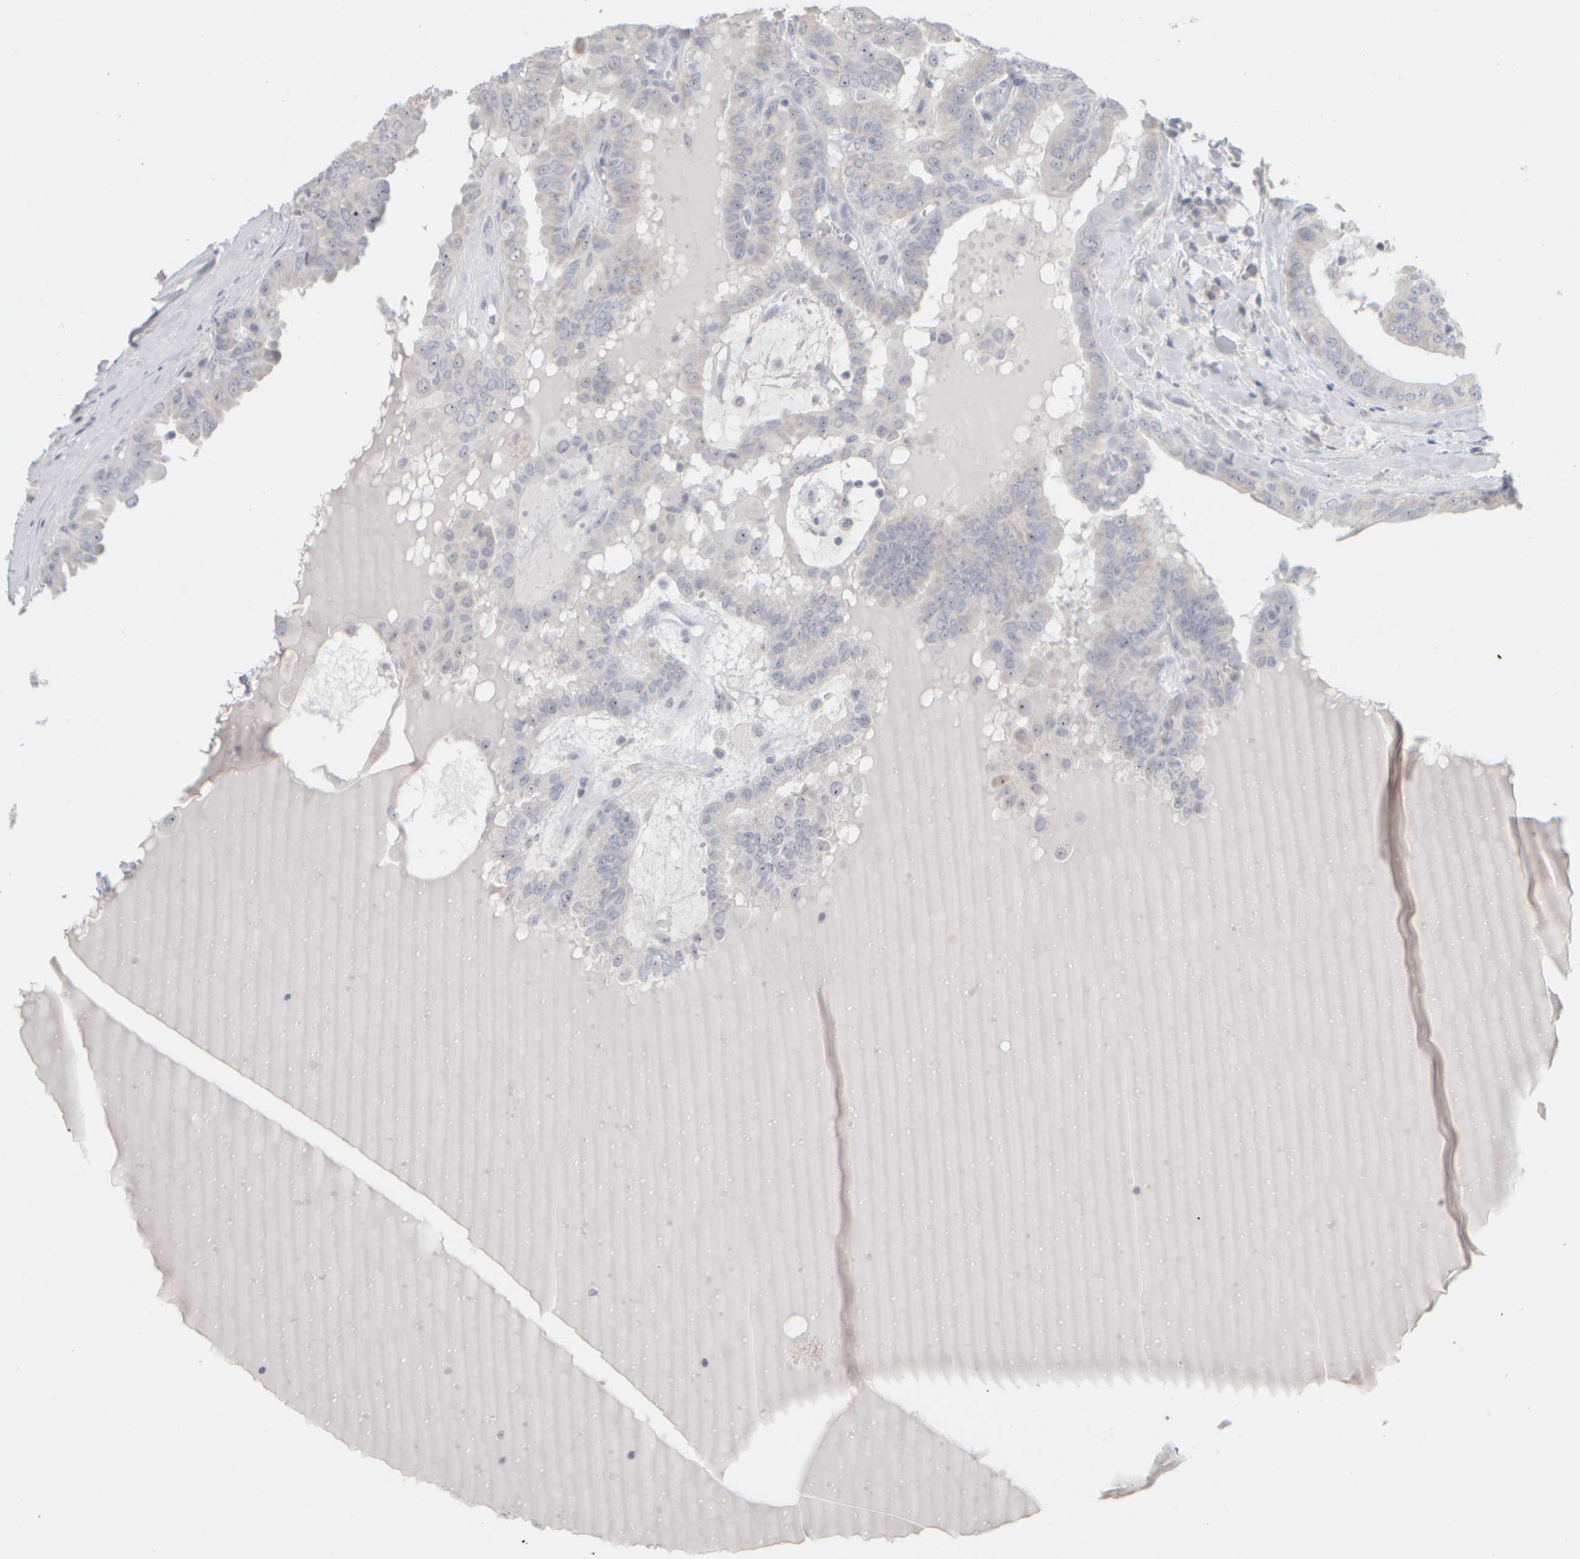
{"staining": {"intensity": "moderate", "quantity": "25%-75%", "location": "nuclear"}, "tissue": "thyroid cancer", "cell_type": "Tumor cells", "image_type": "cancer", "snomed": [{"axis": "morphology", "description": "Papillary adenocarcinoma, NOS"}, {"axis": "topography", "description": "Thyroid gland"}], "caption": "Thyroid cancer stained with a brown dye shows moderate nuclear positive positivity in approximately 25%-75% of tumor cells.", "gene": "DCXR", "patient": {"sex": "male", "age": 33}}